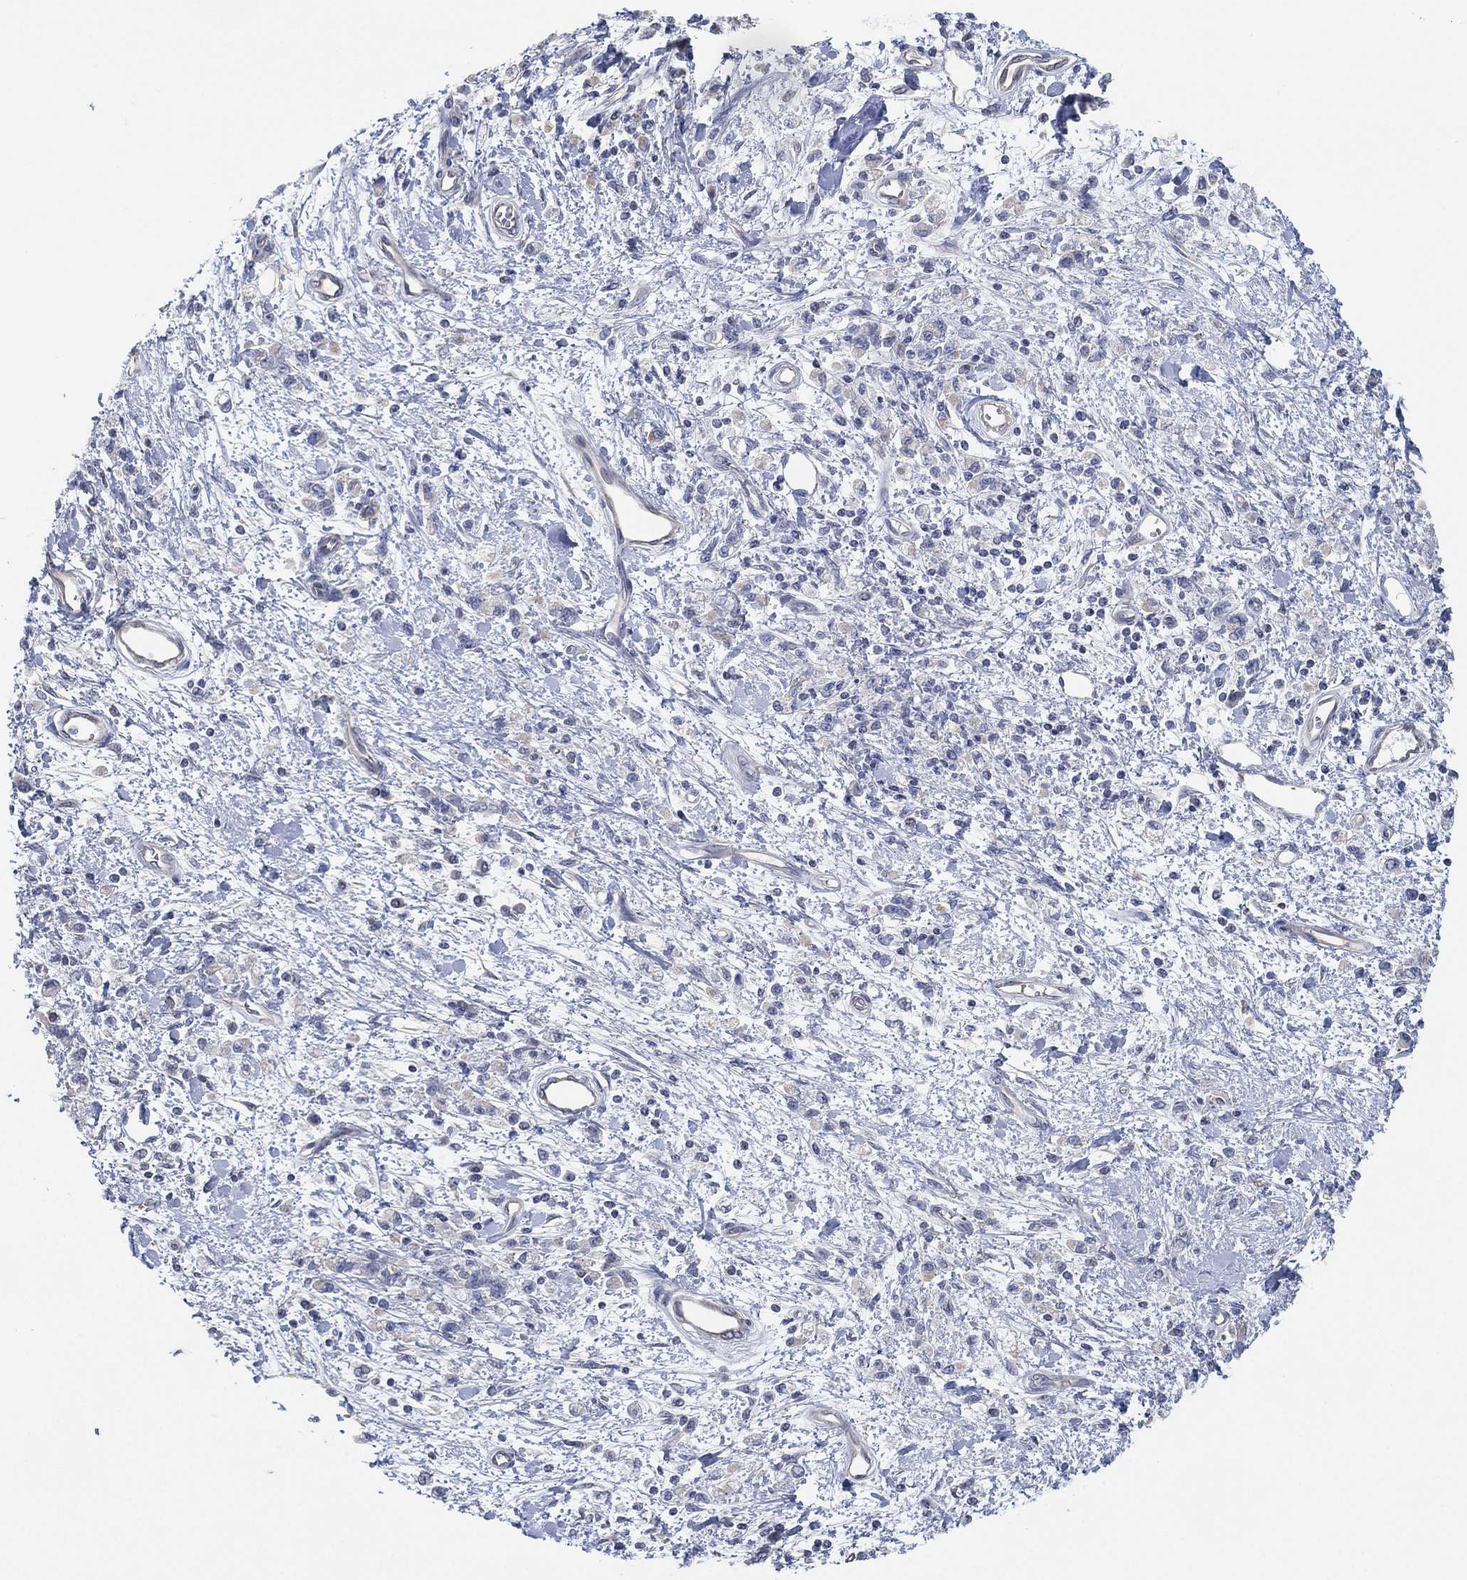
{"staining": {"intensity": "negative", "quantity": "none", "location": "none"}, "tissue": "stomach cancer", "cell_type": "Tumor cells", "image_type": "cancer", "snomed": [{"axis": "morphology", "description": "Adenocarcinoma, NOS"}, {"axis": "topography", "description": "Stomach"}], "caption": "Stomach cancer stained for a protein using immunohistochemistry reveals no staining tumor cells.", "gene": "CFTR", "patient": {"sex": "male", "age": 77}}